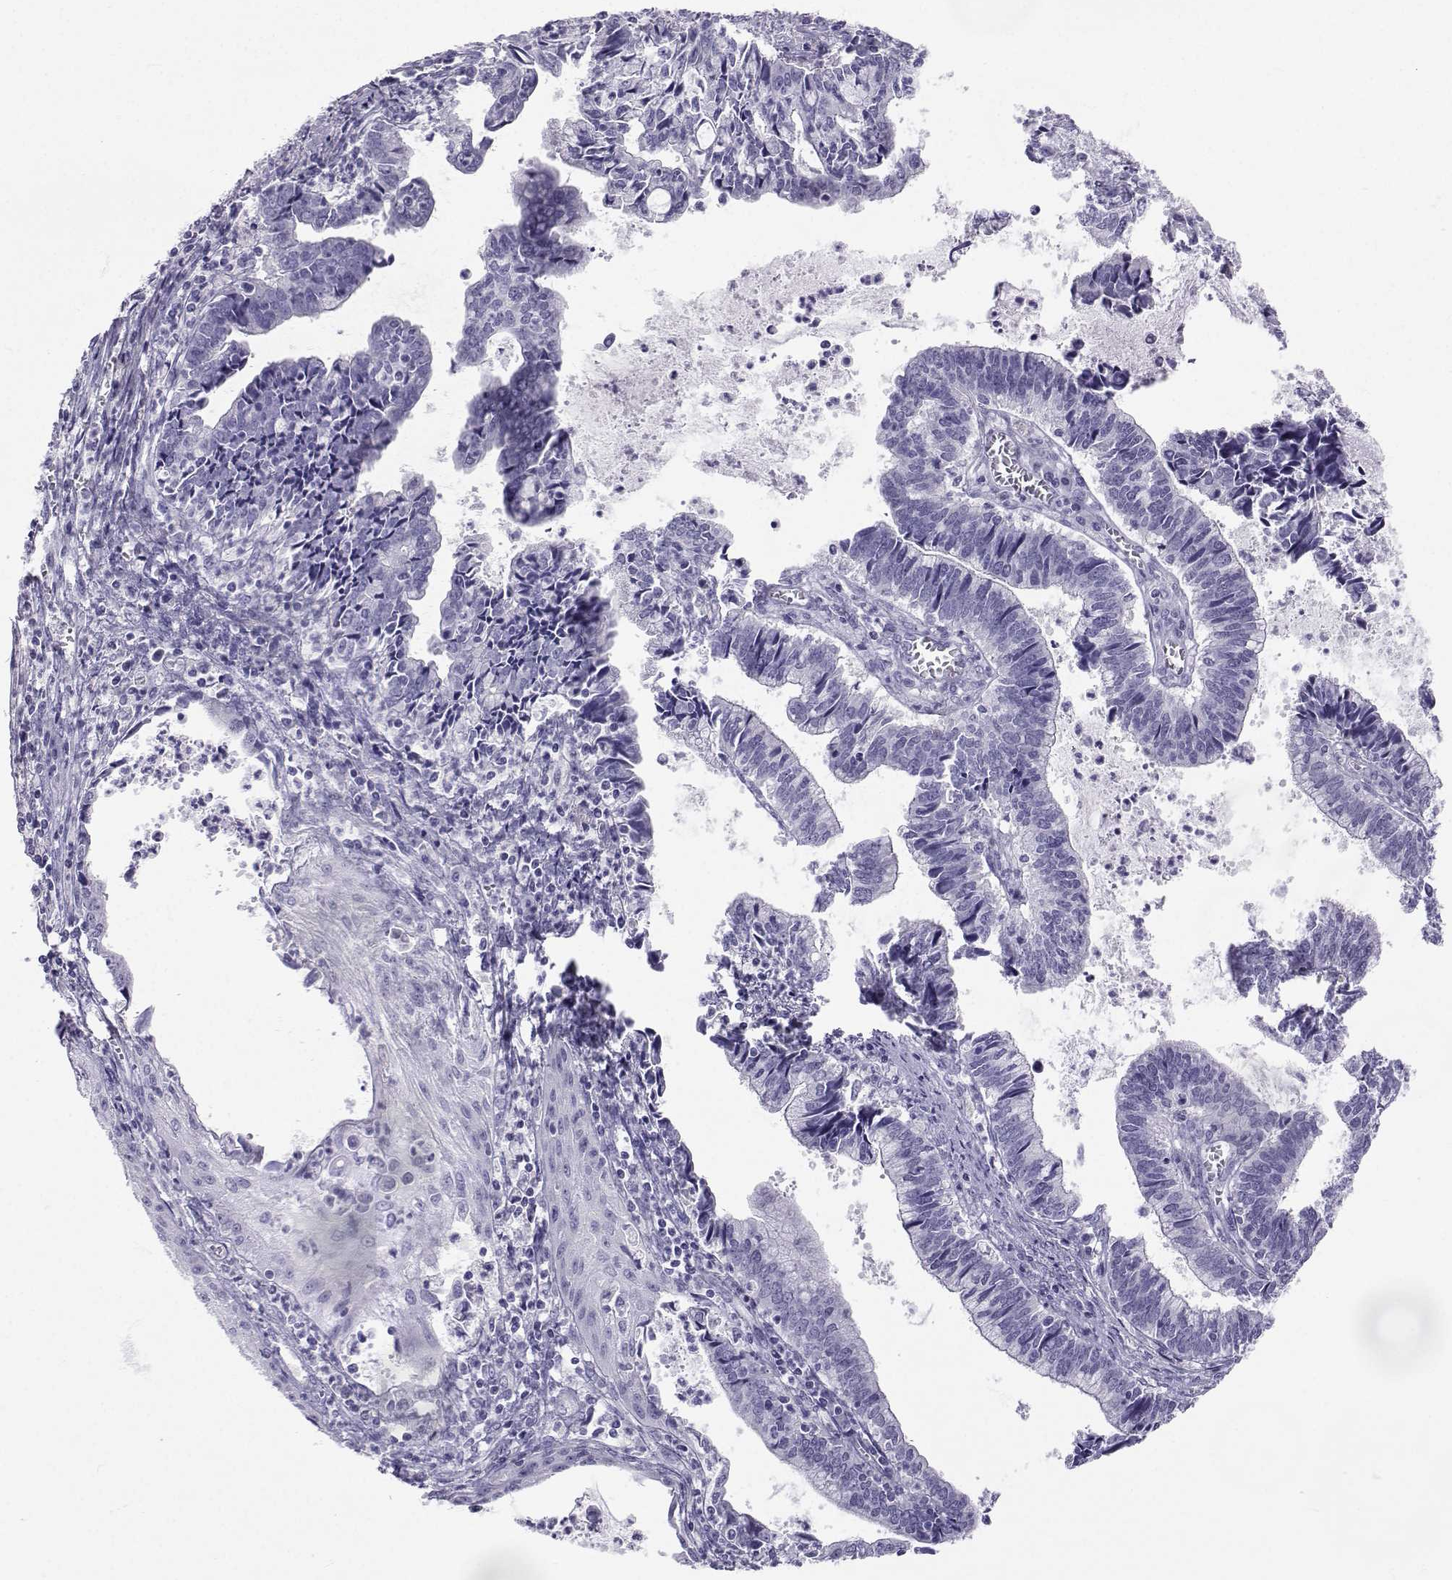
{"staining": {"intensity": "negative", "quantity": "none", "location": "none"}, "tissue": "cervical cancer", "cell_type": "Tumor cells", "image_type": "cancer", "snomed": [{"axis": "morphology", "description": "Adenocarcinoma, NOS"}, {"axis": "topography", "description": "Cervix"}], "caption": "The histopathology image shows no staining of tumor cells in cervical adenocarcinoma.", "gene": "SLC6A3", "patient": {"sex": "female", "age": 42}}